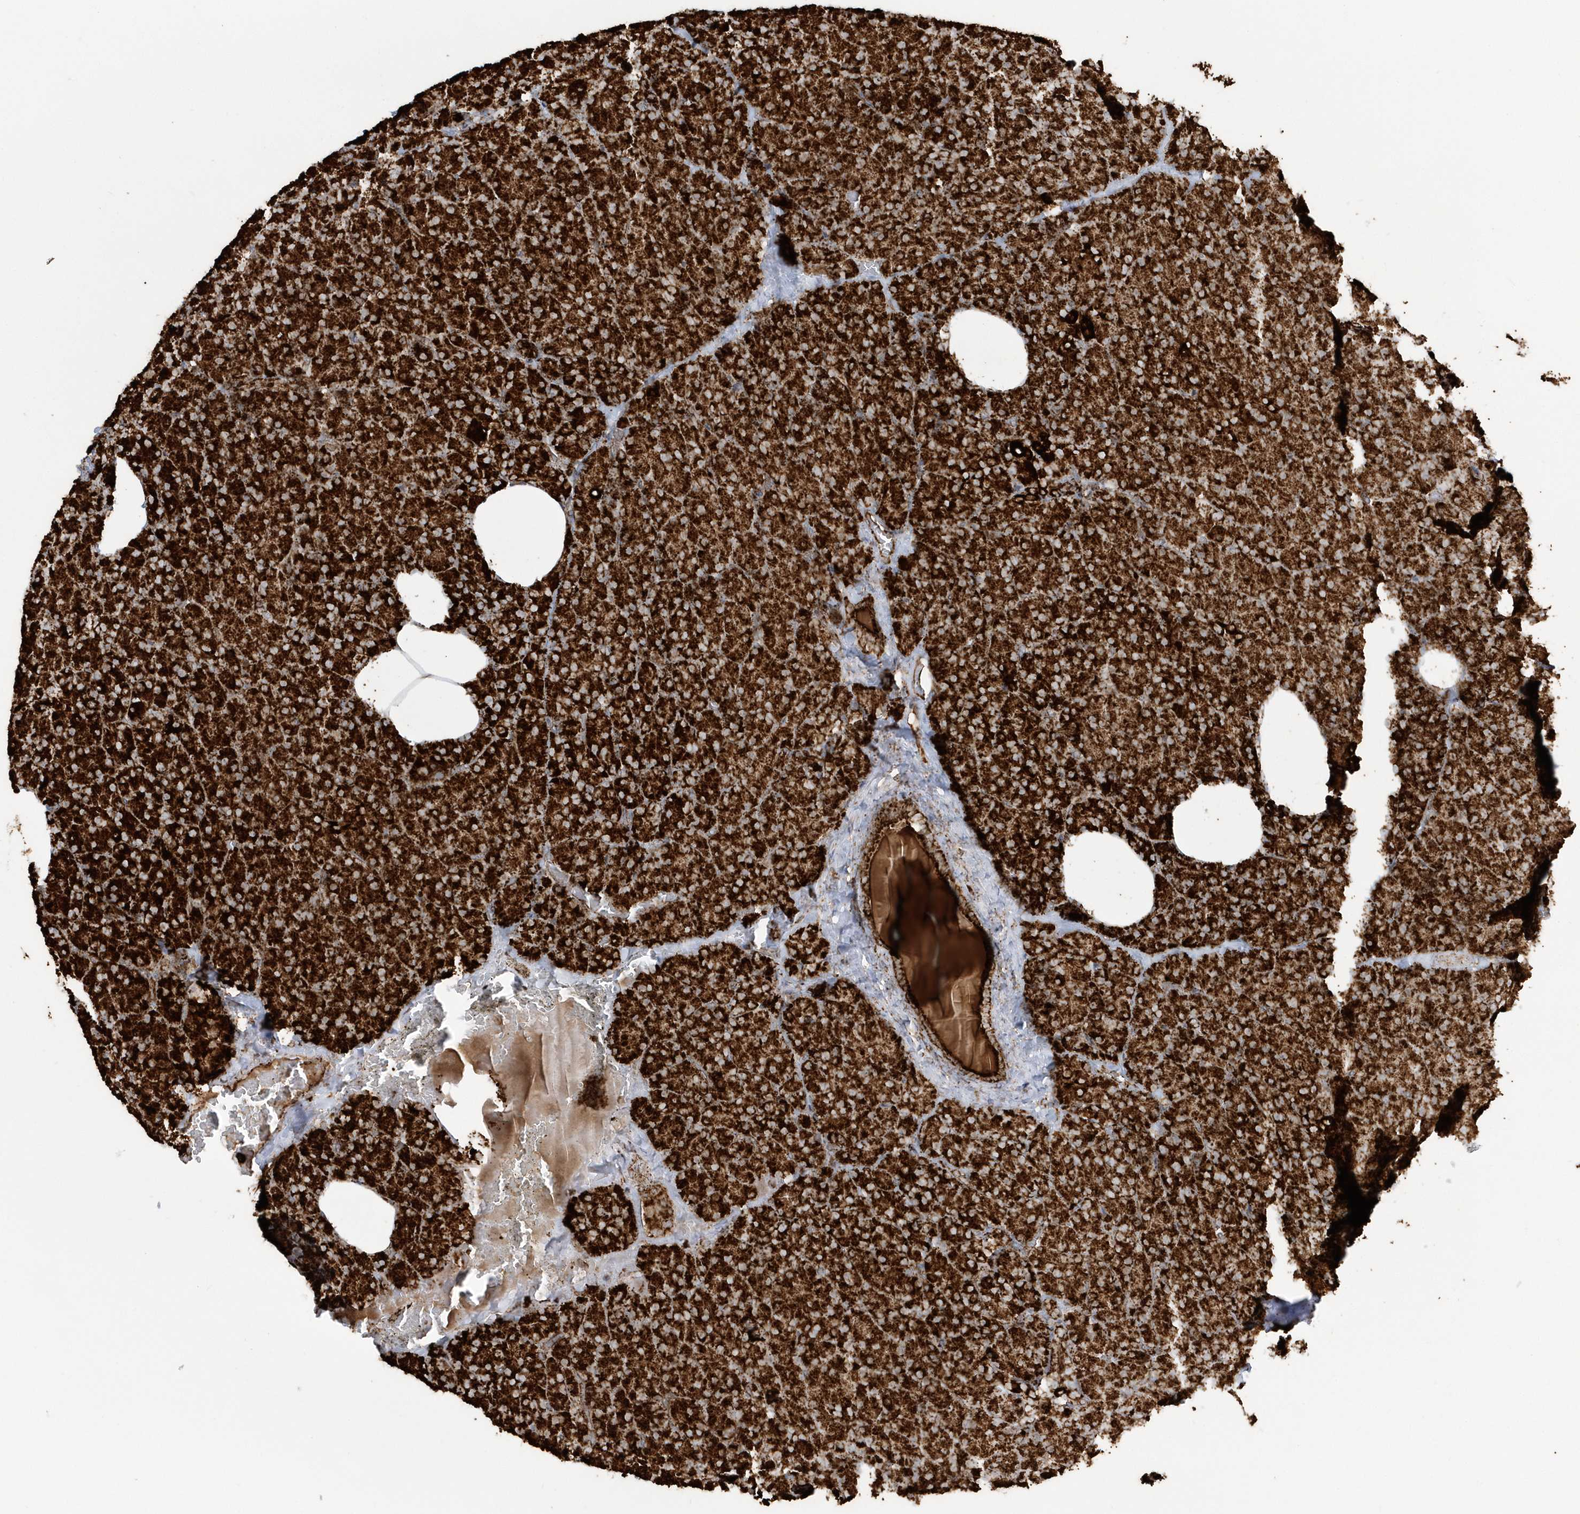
{"staining": {"intensity": "strong", "quantity": ">75%", "location": "cytoplasmic/membranous"}, "tissue": "pancreas", "cell_type": "Exocrine glandular cells", "image_type": "normal", "snomed": [{"axis": "morphology", "description": "Normal tissue, NOS"}, {"axis": "morphology", "description": "Carcinoid, malignant, NOS"}, {"axis": "topography", "description": "Pancreas"}], "caption": "IHC staining of normal pancreas, which displays high levels of strong cytoplasmic/membranous positivity in about >75% of exocrine glandular cells indicating strong cytoplasmic/membranous protein expression. The staining was performed using DAB (brown) for protein detection and nuclei were counterstained in hematoxylin (blue).", "gene": "CRY2", "patient": {"sex": "female", "age": 35}}